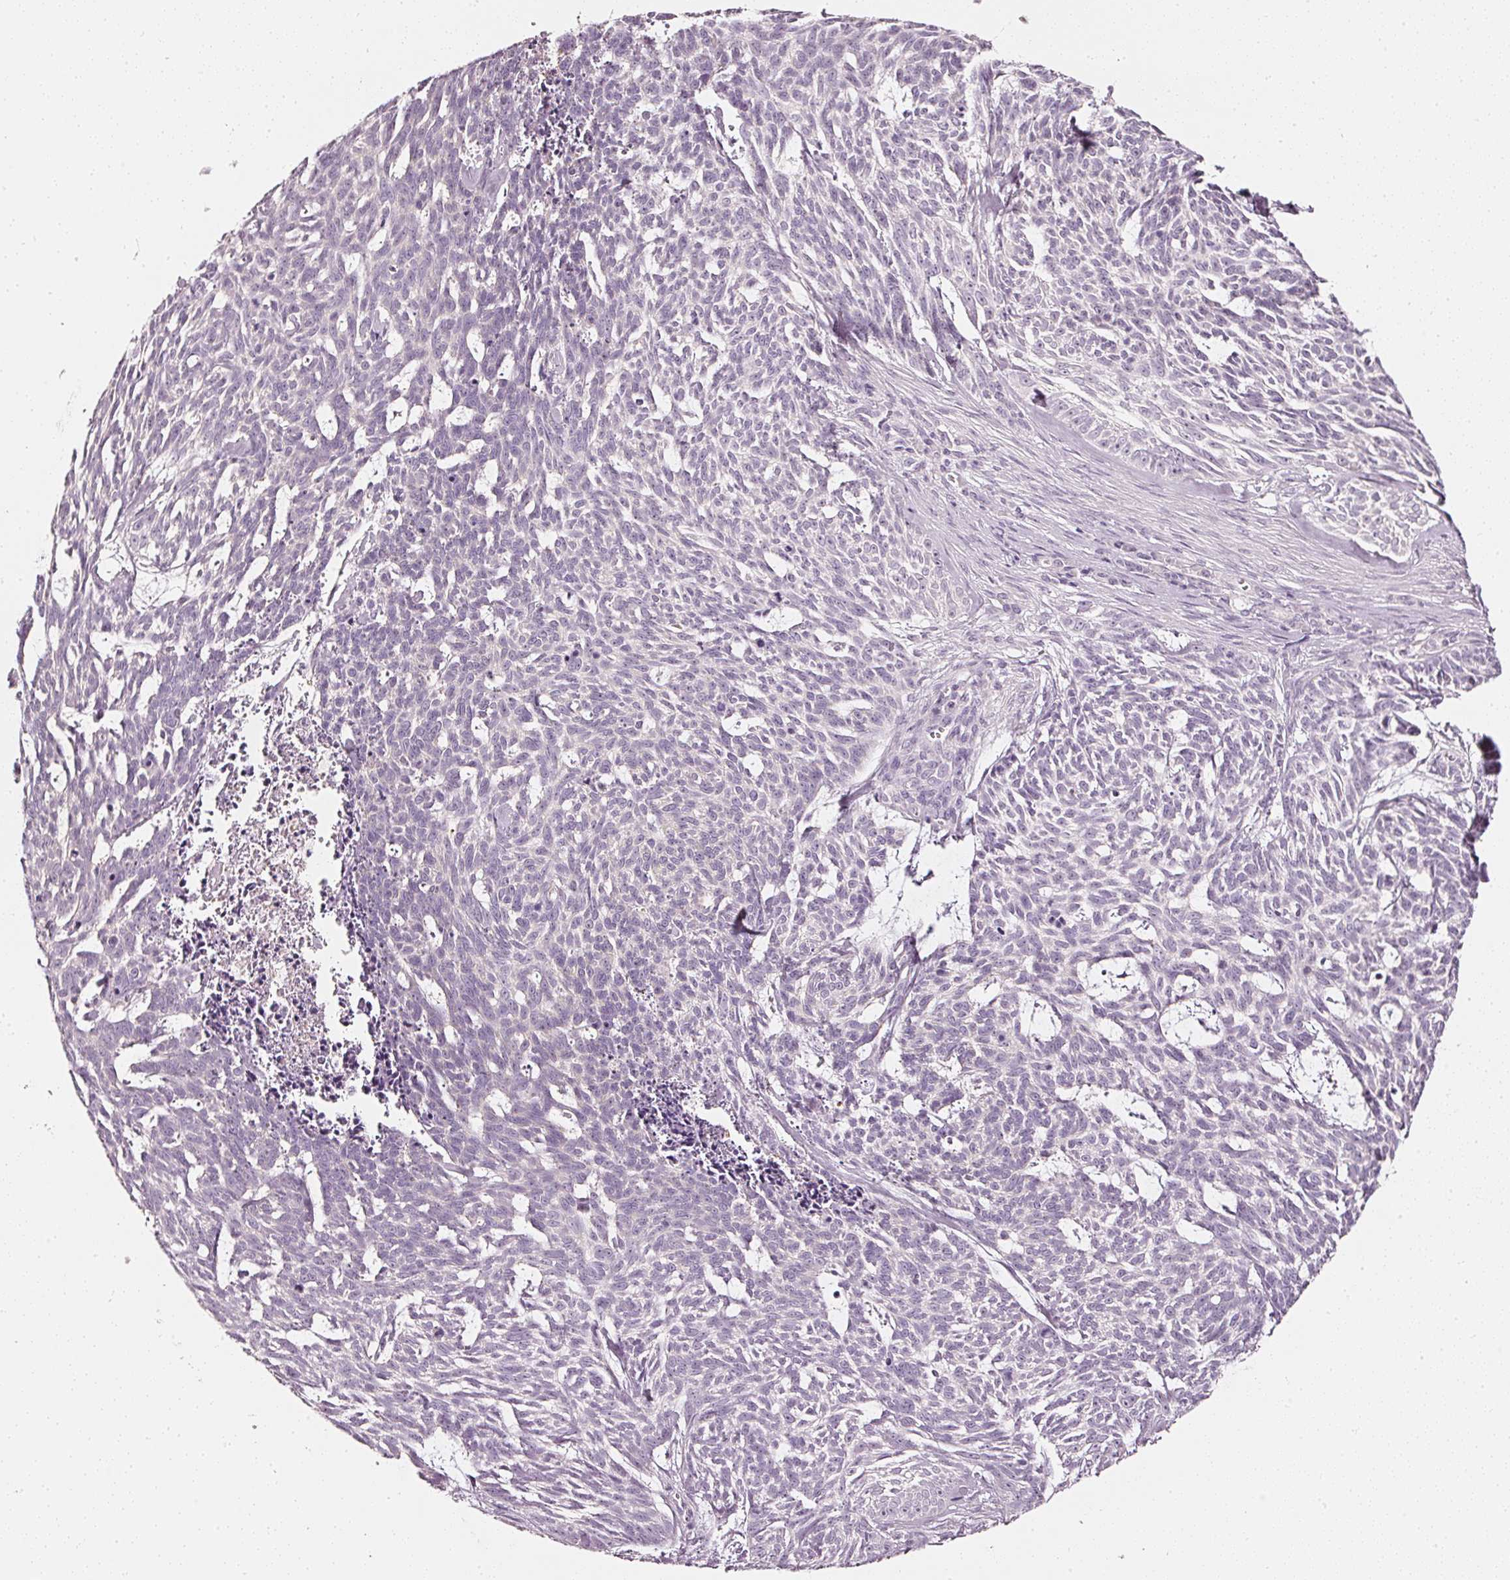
{"staining": {"intensity": "negative", "quantity": "none", "location": "none"}, "tissue": "skin cancer", "cell_type": "Tumor cells", "image_type": "cancer", "snomed": [{"axis": "morphology", "description": "Basal cell carcinoma"}, {"axis": "topography", "description": "Skin"}], "caption": "Tumor cells are negative for protein expression in human basal cell carcinoma (skin). (DAB (3,3'-diaminobenzidine) immunohistochemistry (IHC) with hematoxylin counter stain).", "gene": "CNP", "patient": {"sex": "female", "age": 93}}